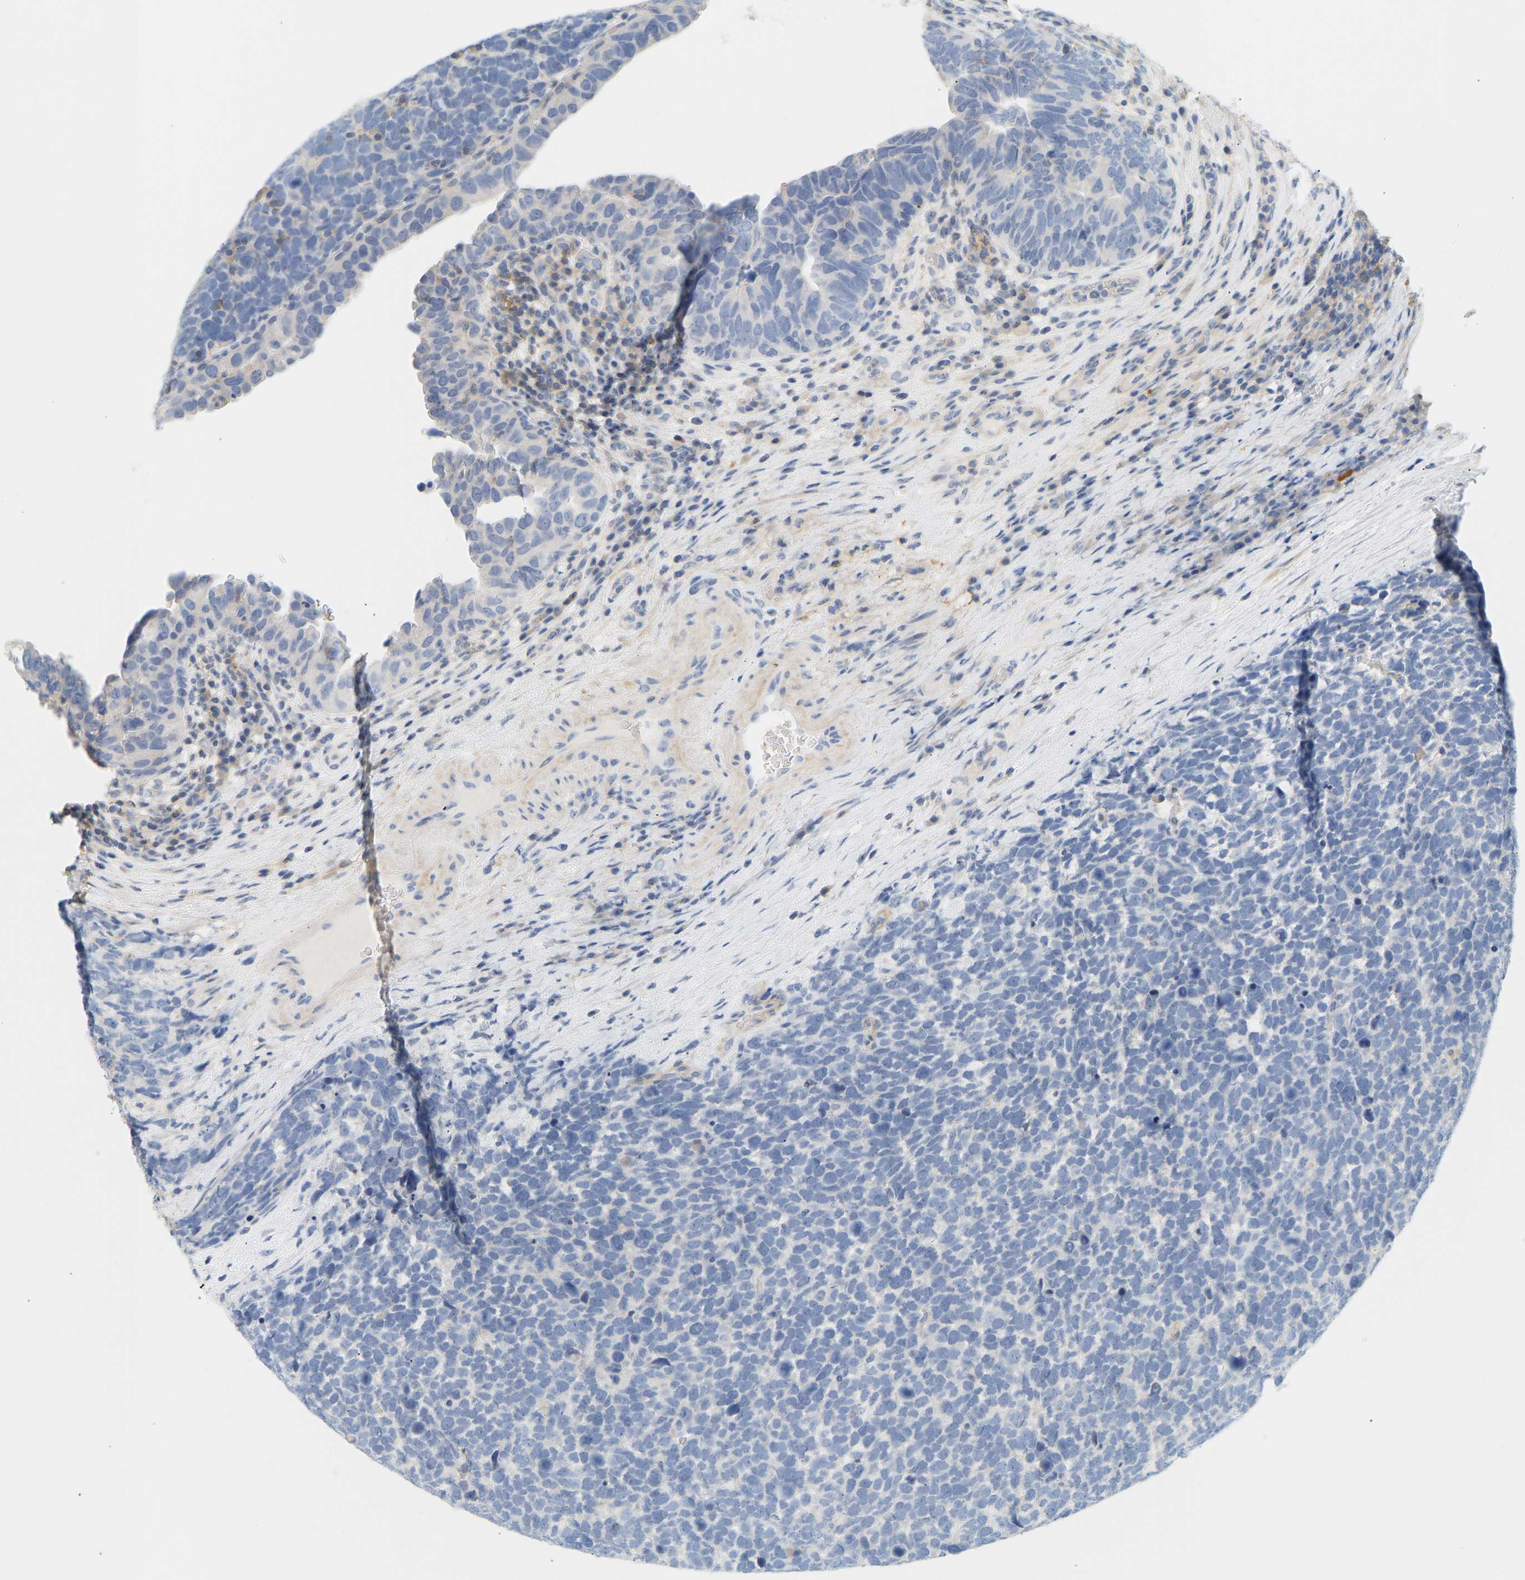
{"staining": {"intensity": "negative", "quantity": "none", "location": "none"}, "tissue": "urothelial cancer", "cell_type": "Tumor cells", "image_type": "cancer", "snomed": [{"axis": "morphology", "description": "Urothelial carcinoma, High grade"}, {"axis": "topography", "description": "Urinary bladder"}], "caption": "The photomicrograph displays no significant positivity in tumor cells of urothelial cancer. The staining was performed using DAB to visualize the protein expression in brown, while the nuclei were stained in blue with hematoxylin (Magnification: 20x).", "gene": "BVES", "patient": {"sex": "female", "age": 82}}